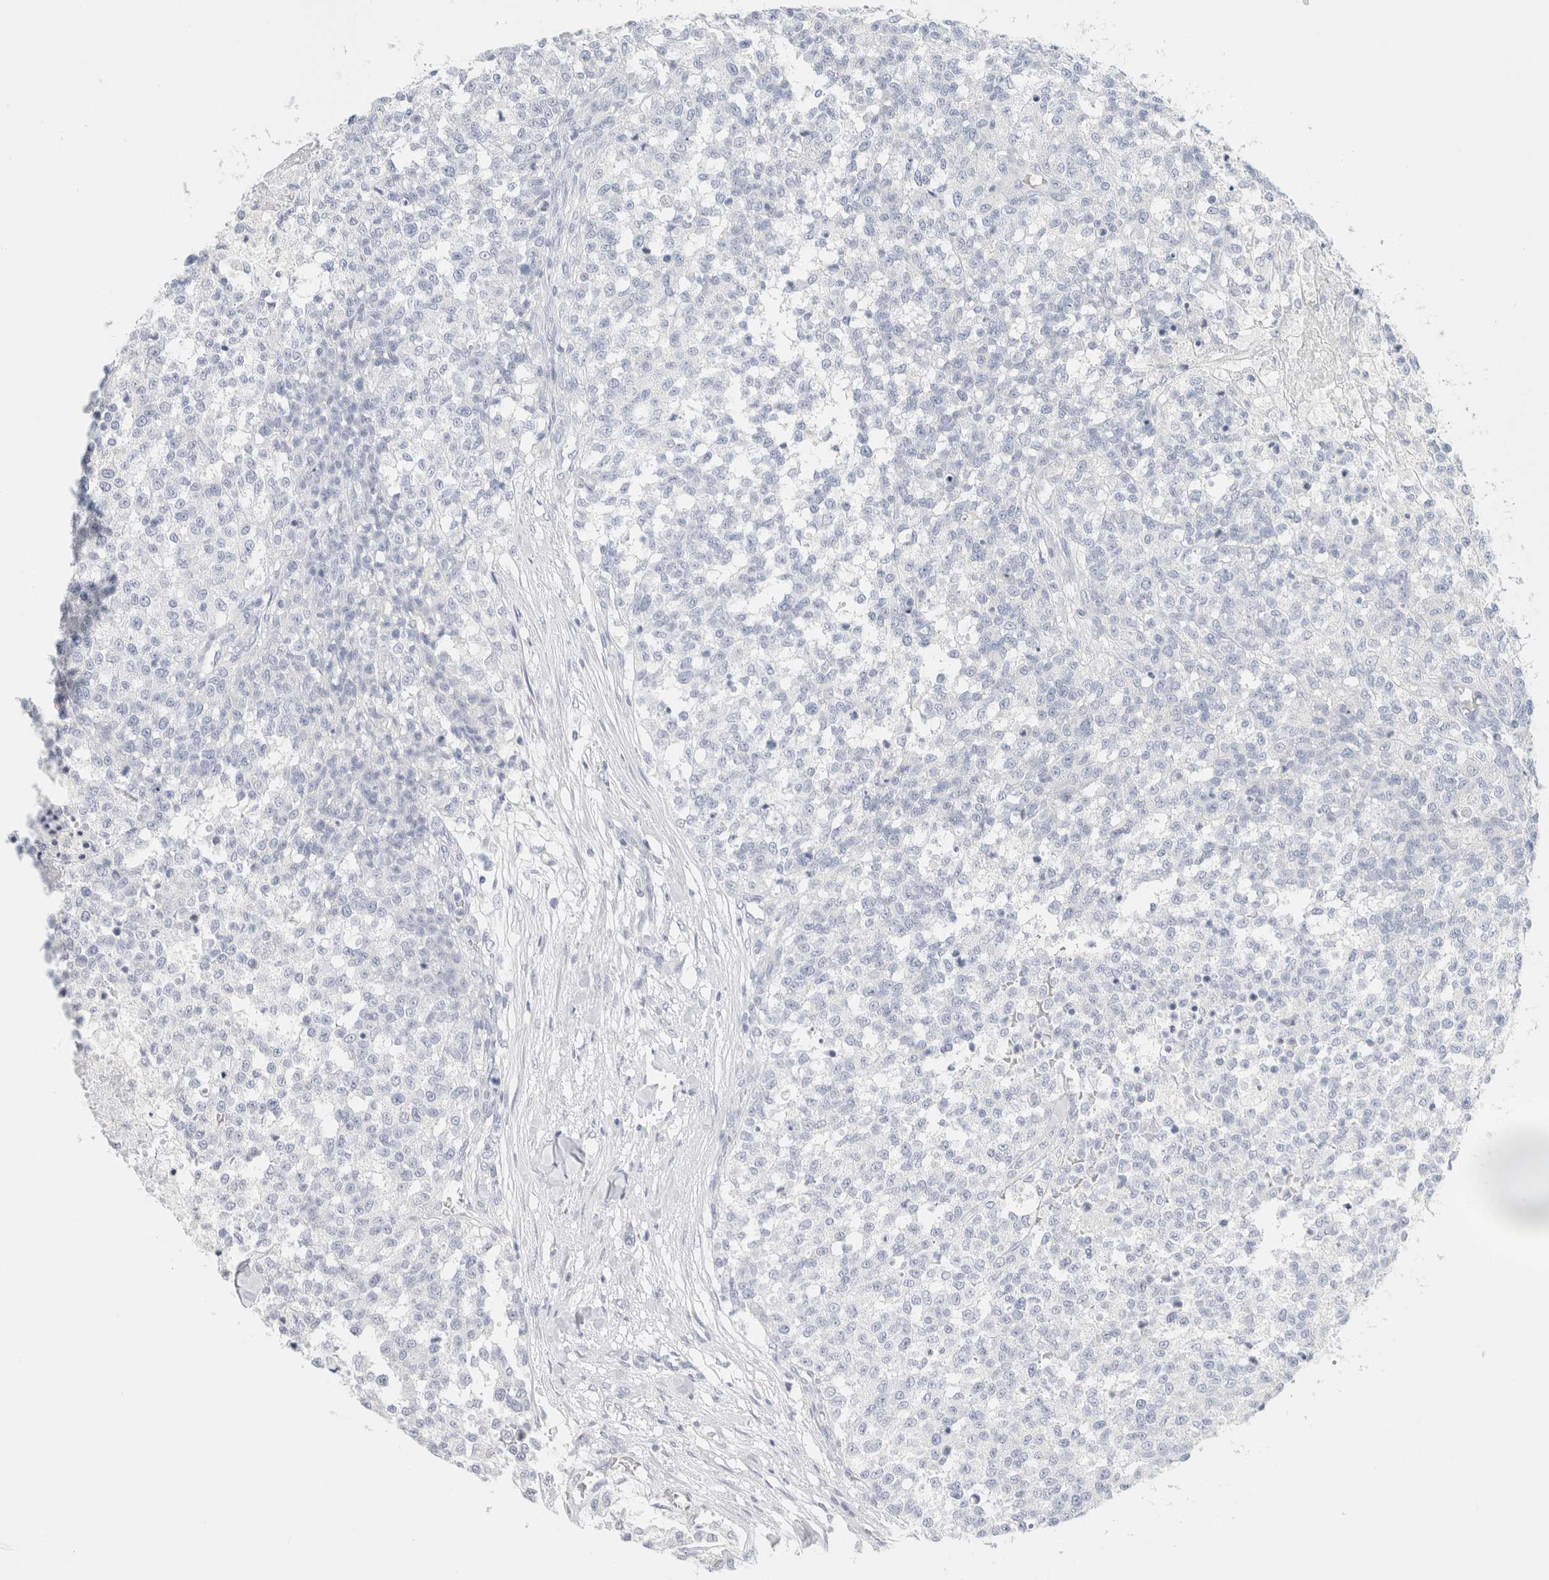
{"staining": {"intensity": "negative", "quantity": "none", "location": "none"}, "tissue": "testis cancer", "cell_type": "Tumor cells", "image_type": "cancer", "snomed": [{"axis": "morphology", "description": "Seminoma, NOS"}, {"axis": "topography", "description": "Testis"}], "caption": "High power microscopy image of an immunohistochemistry (IHC) micrograph of testis cancer, revealing no significant positivity in tumor cells.", "gene": "NEFM", "patient": {"sex": "male", "age": 59}}